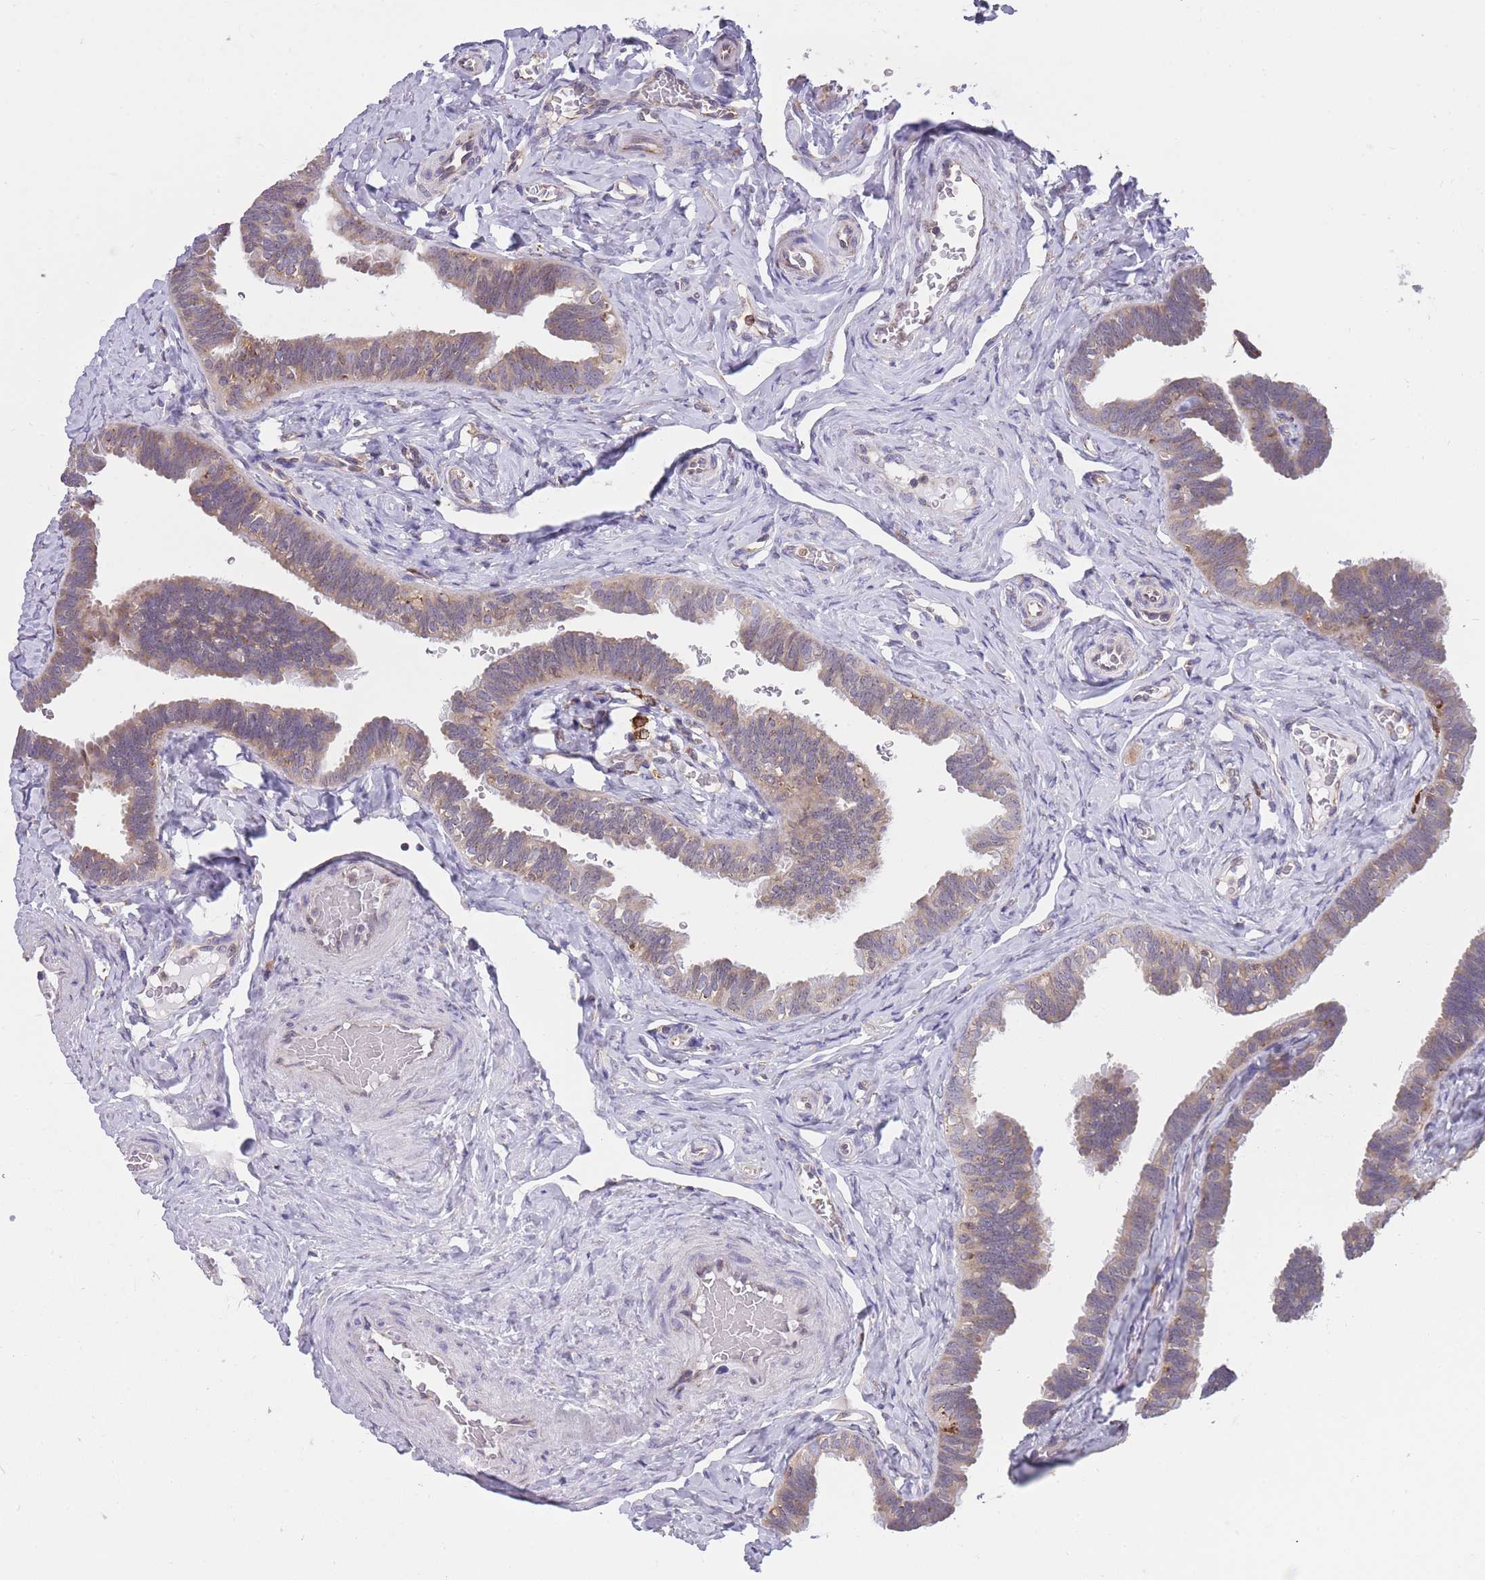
{"staining": {"intensity": "moderate", "quantity": "25%-75%", "location": "cytoplasmic/membranous"}, "tissue": "fallopian tube", "cell_type": "Glandular cells", "image_type": "normal", "snomed": [{"axis": "morphology", "description": "Normal tissue, NOS"}, {"axis": "topography", "description": "Fallopian tube"}], "caption": "Immunohistochemistry (IHC) (DAB) staining of normal fallopian tube reveals moderate cytoplasmic/membranous protein positivity in about 25%-75% of glandular cells. The protein is stained brown, and the nuclei are stained in blue (DAB (3,3'-diaminobenzidine) IHC with brightfield microscopy, high magnification).", "gene": "ZNF662", "patient": {"sex": "female", "age": 39}}